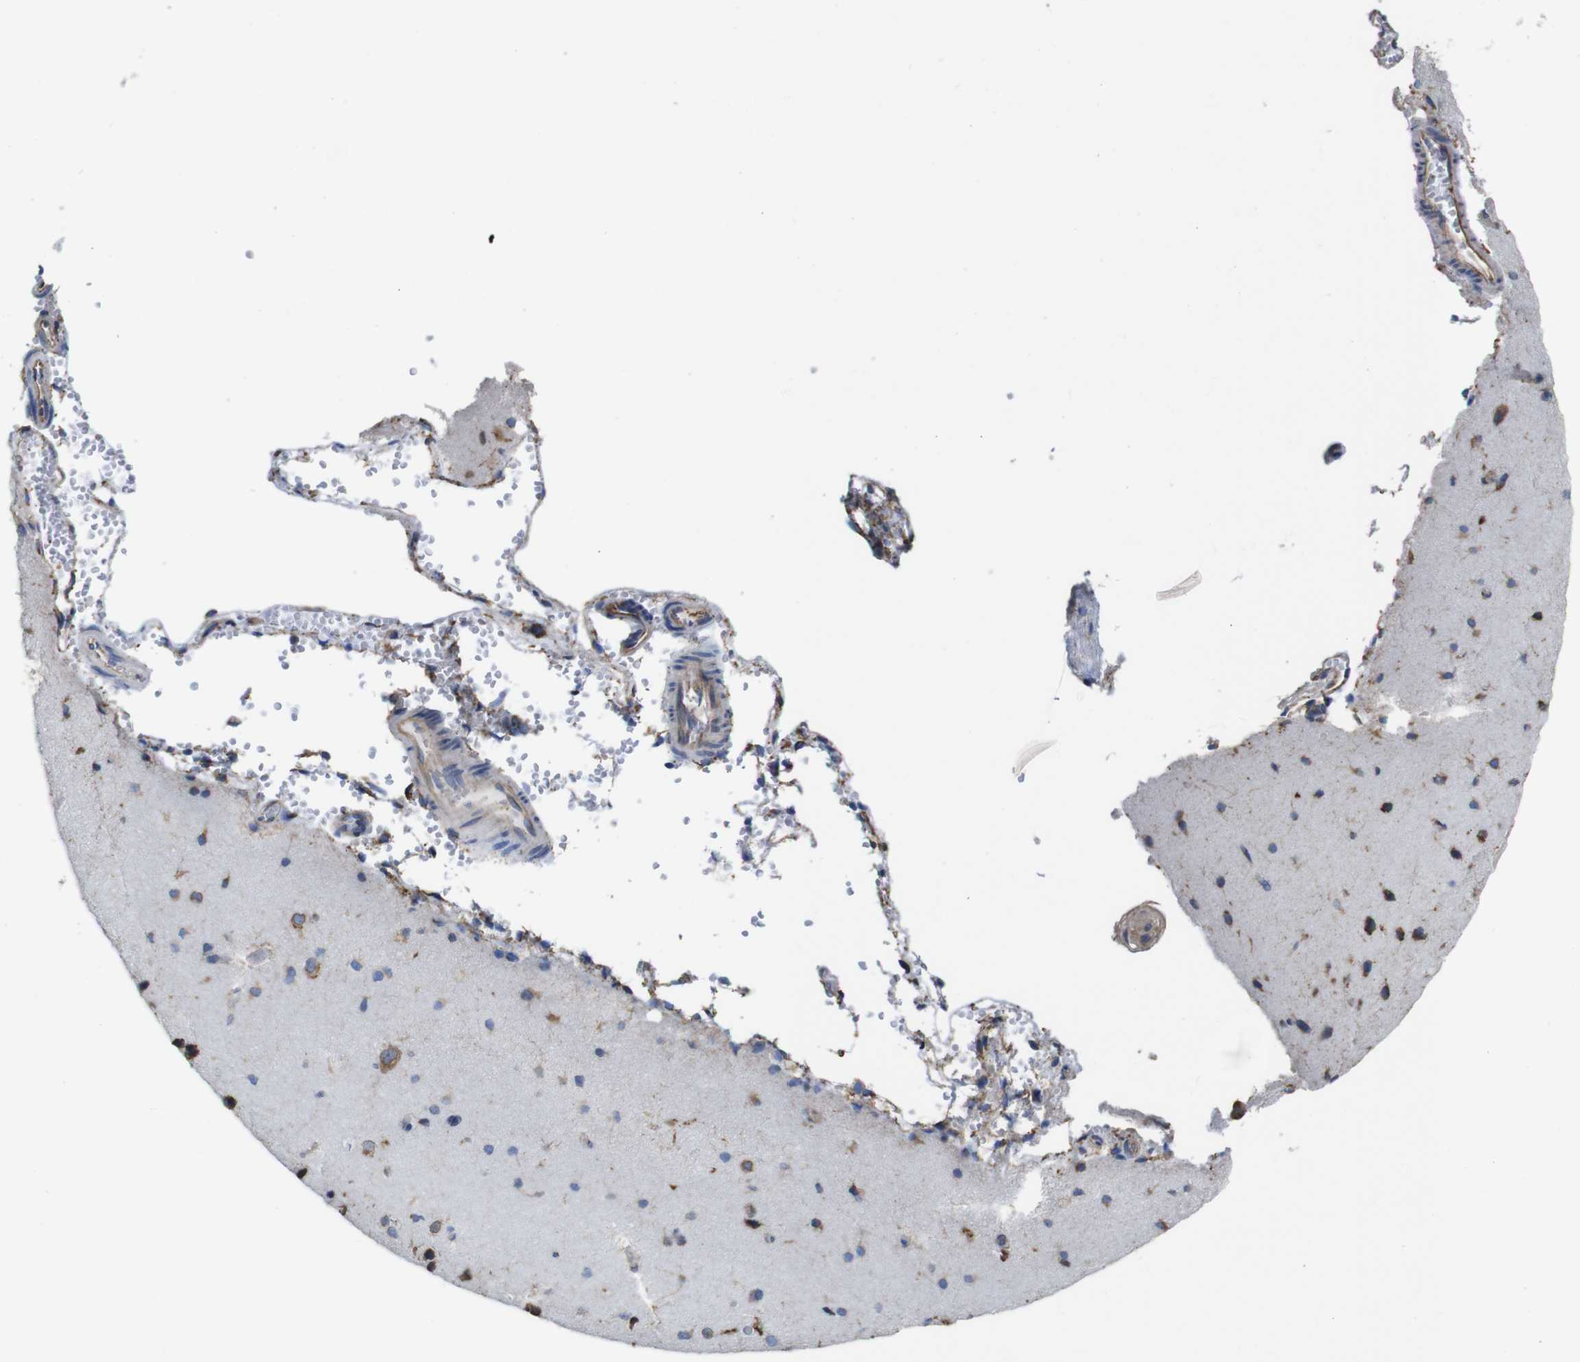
{"staining": {"intensity": "negative", "quantity": "none", "location": "none"}, "tissue": "cerebral cortex", "cell_type": "Endothelial cells", "image_type": "normal", "snomed": [{"axis": "morphology", "description": "Normal tissue, NOS"}, {"axis": "morphology", "description": "Developmental malformation"}, {"axis": "topography", "description": "Cerebral cortex"}], "caption": "IHC micrograph of normal cerebral cortex stained for a protein (brown), which displays no staining in endothelial cells.", "gene": "PPIB", "patient": {"sex": "female", "age": 30}}